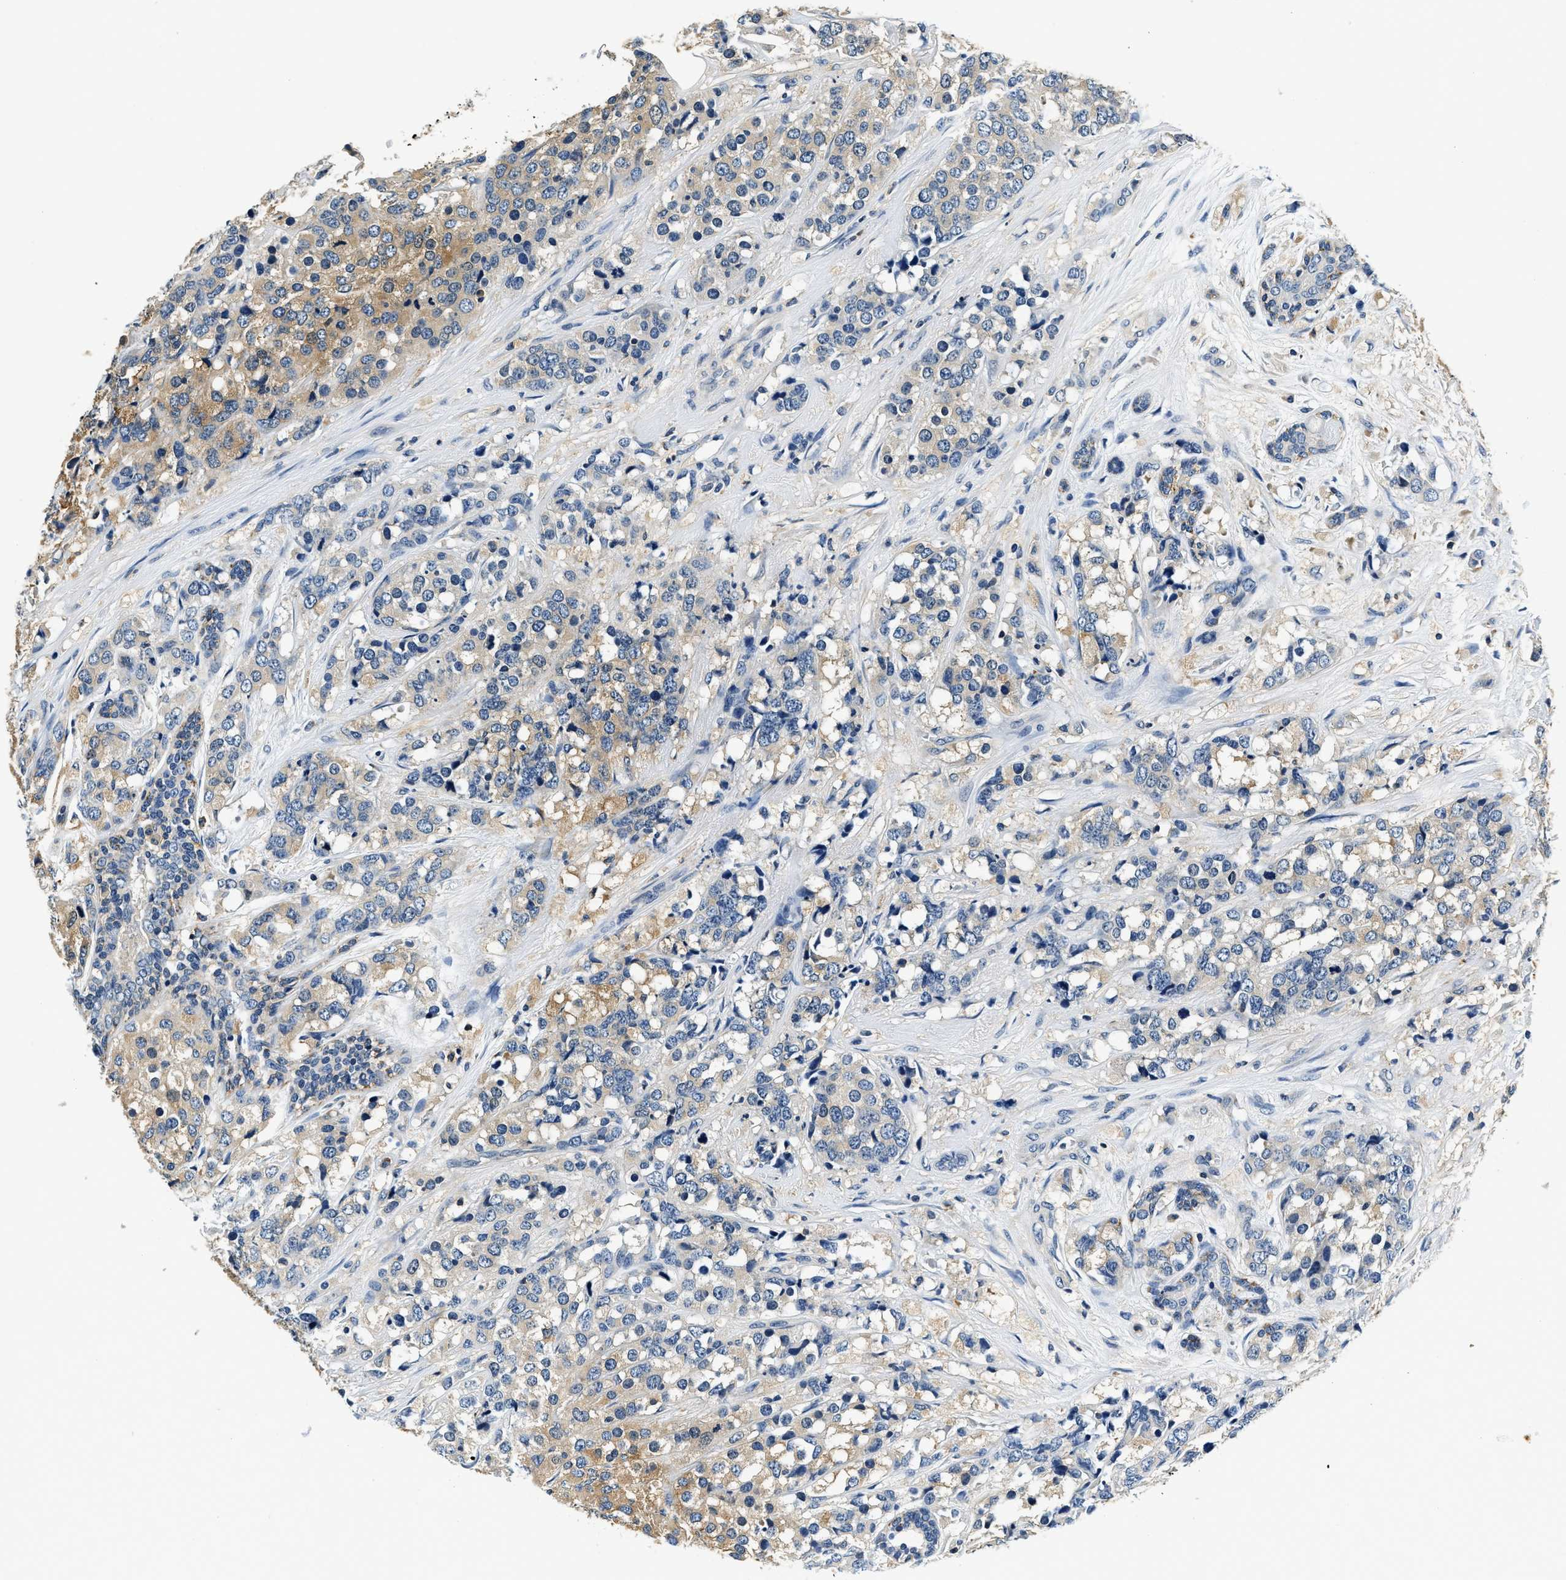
{"staining": {"intensity": "moderate", "quantity": "25%-75%", "location": "cytoplasmic/membranous"}, "tissue": "breast cancer", "cell_type": "Tumor cells", "image_type": "cancer", "snomed": [{"axis": "morphology", "description": "Lobular carcinoma"}, {"axis": "topography", "description": "Breast"}], "caption": "Immunohistochemical staining of breast cancer reveals moderate cytoplasmic/membranous protein positivity in about 25%-75% of tumor cells.", "gene": "RESF1", "patient": {"sex": "female", "age": 59}}